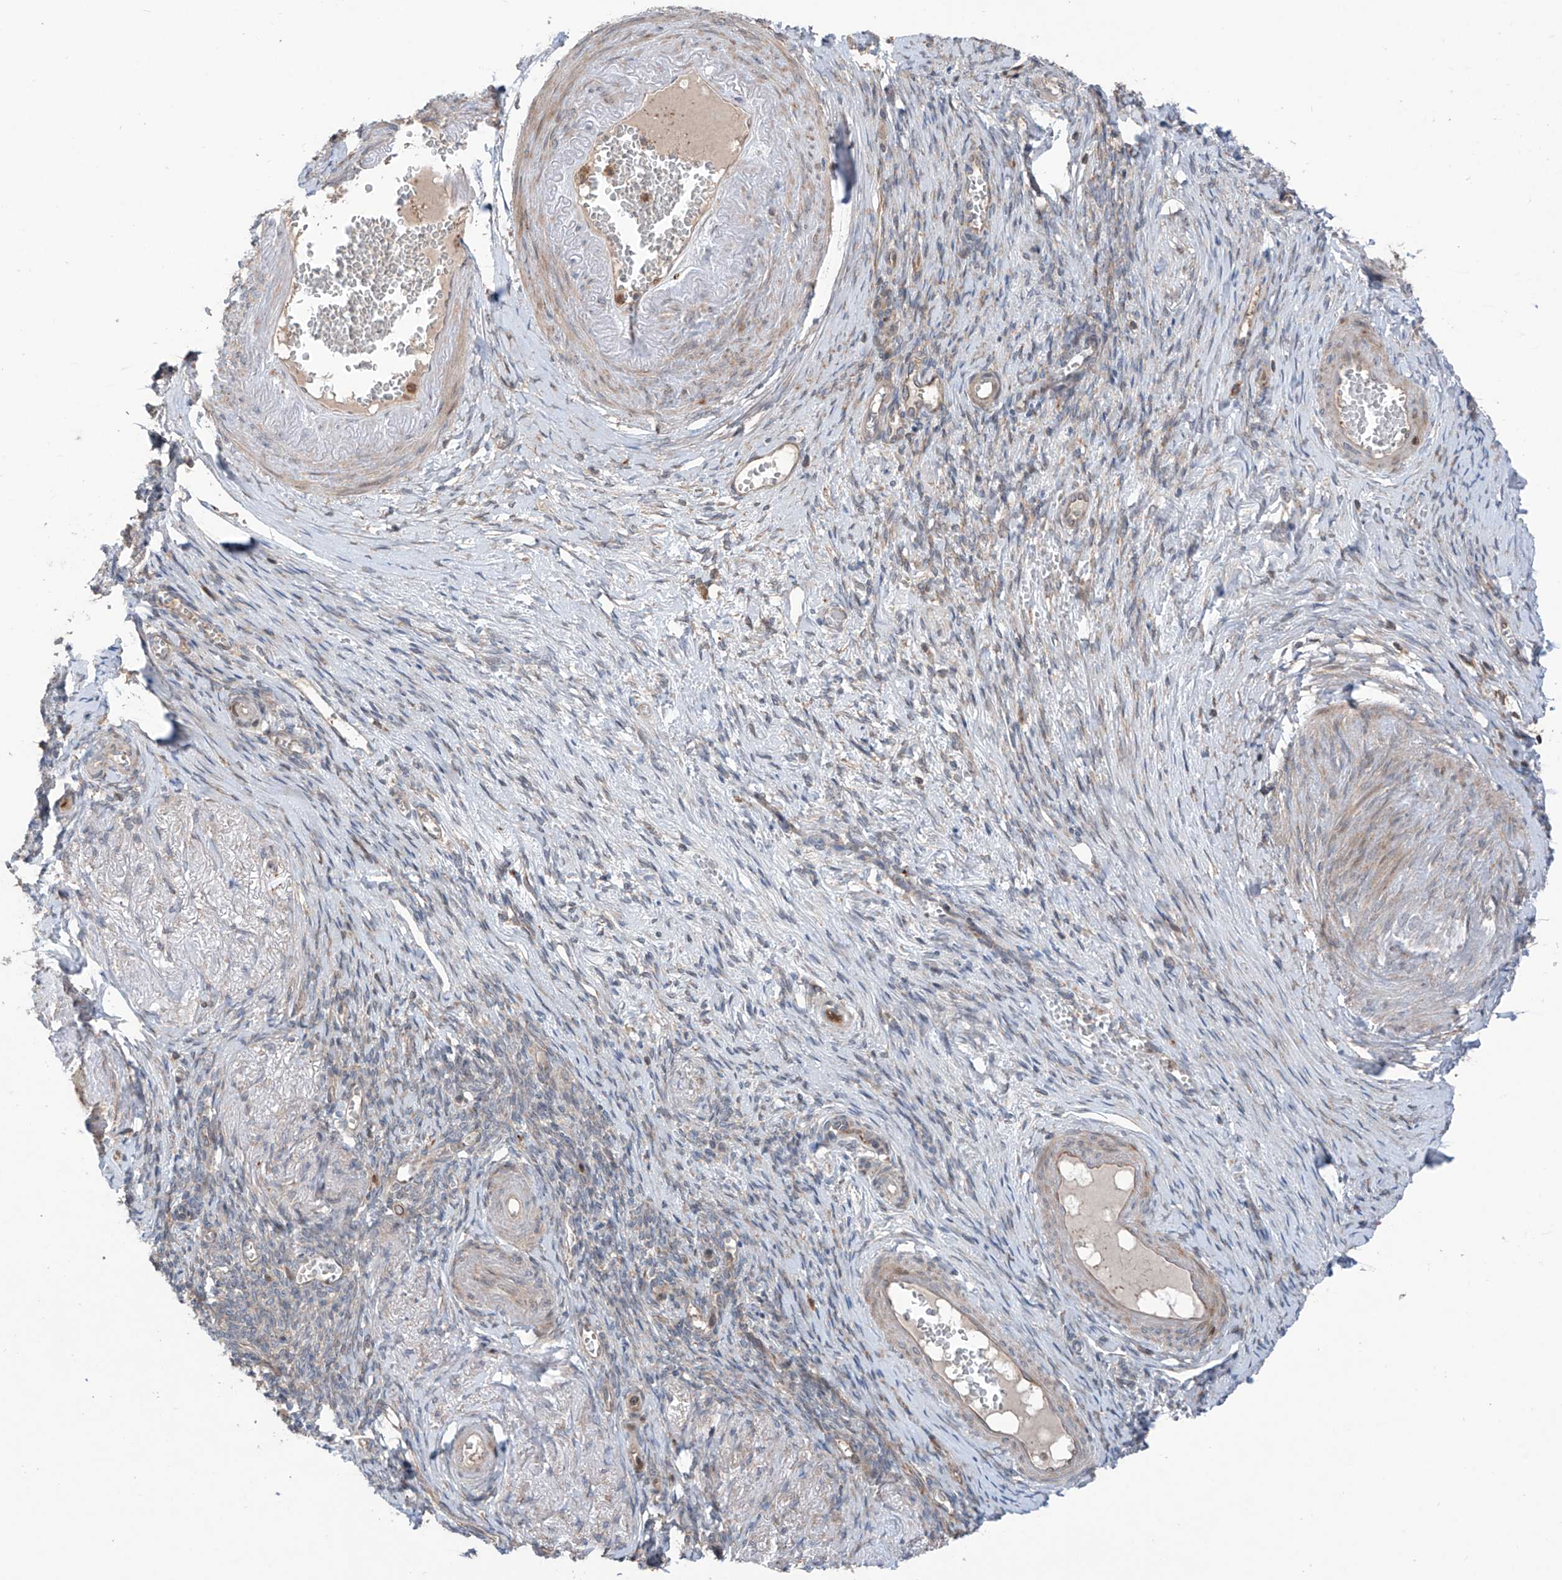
{"staining": {"intensity": "moderate", "quantity": ">75%", "location": "cytoplasmic/membranous"}, "tissue": "adipose tissue", "cell_type": "Adipocytes", "image_type": "normal", "snomed": [{"axis": "morphology", "description": "Normal tissue, NOS"}, {"axis": "topography", "description": "Vascular tissue"}, {"axis": "topography", "description": "Fallopian tube"}, {"axis": "topography", "description": "Ovary"}], "caption": "IHC micrograph of unremarkable human adipose tissue stained for a protein (brown), which displays medium levels of moderate cytoplasmic/membranous staining in about >75% of adipocytes.", "gene": "SAMD3", "patient": {"sex": "female", "age": 67}}